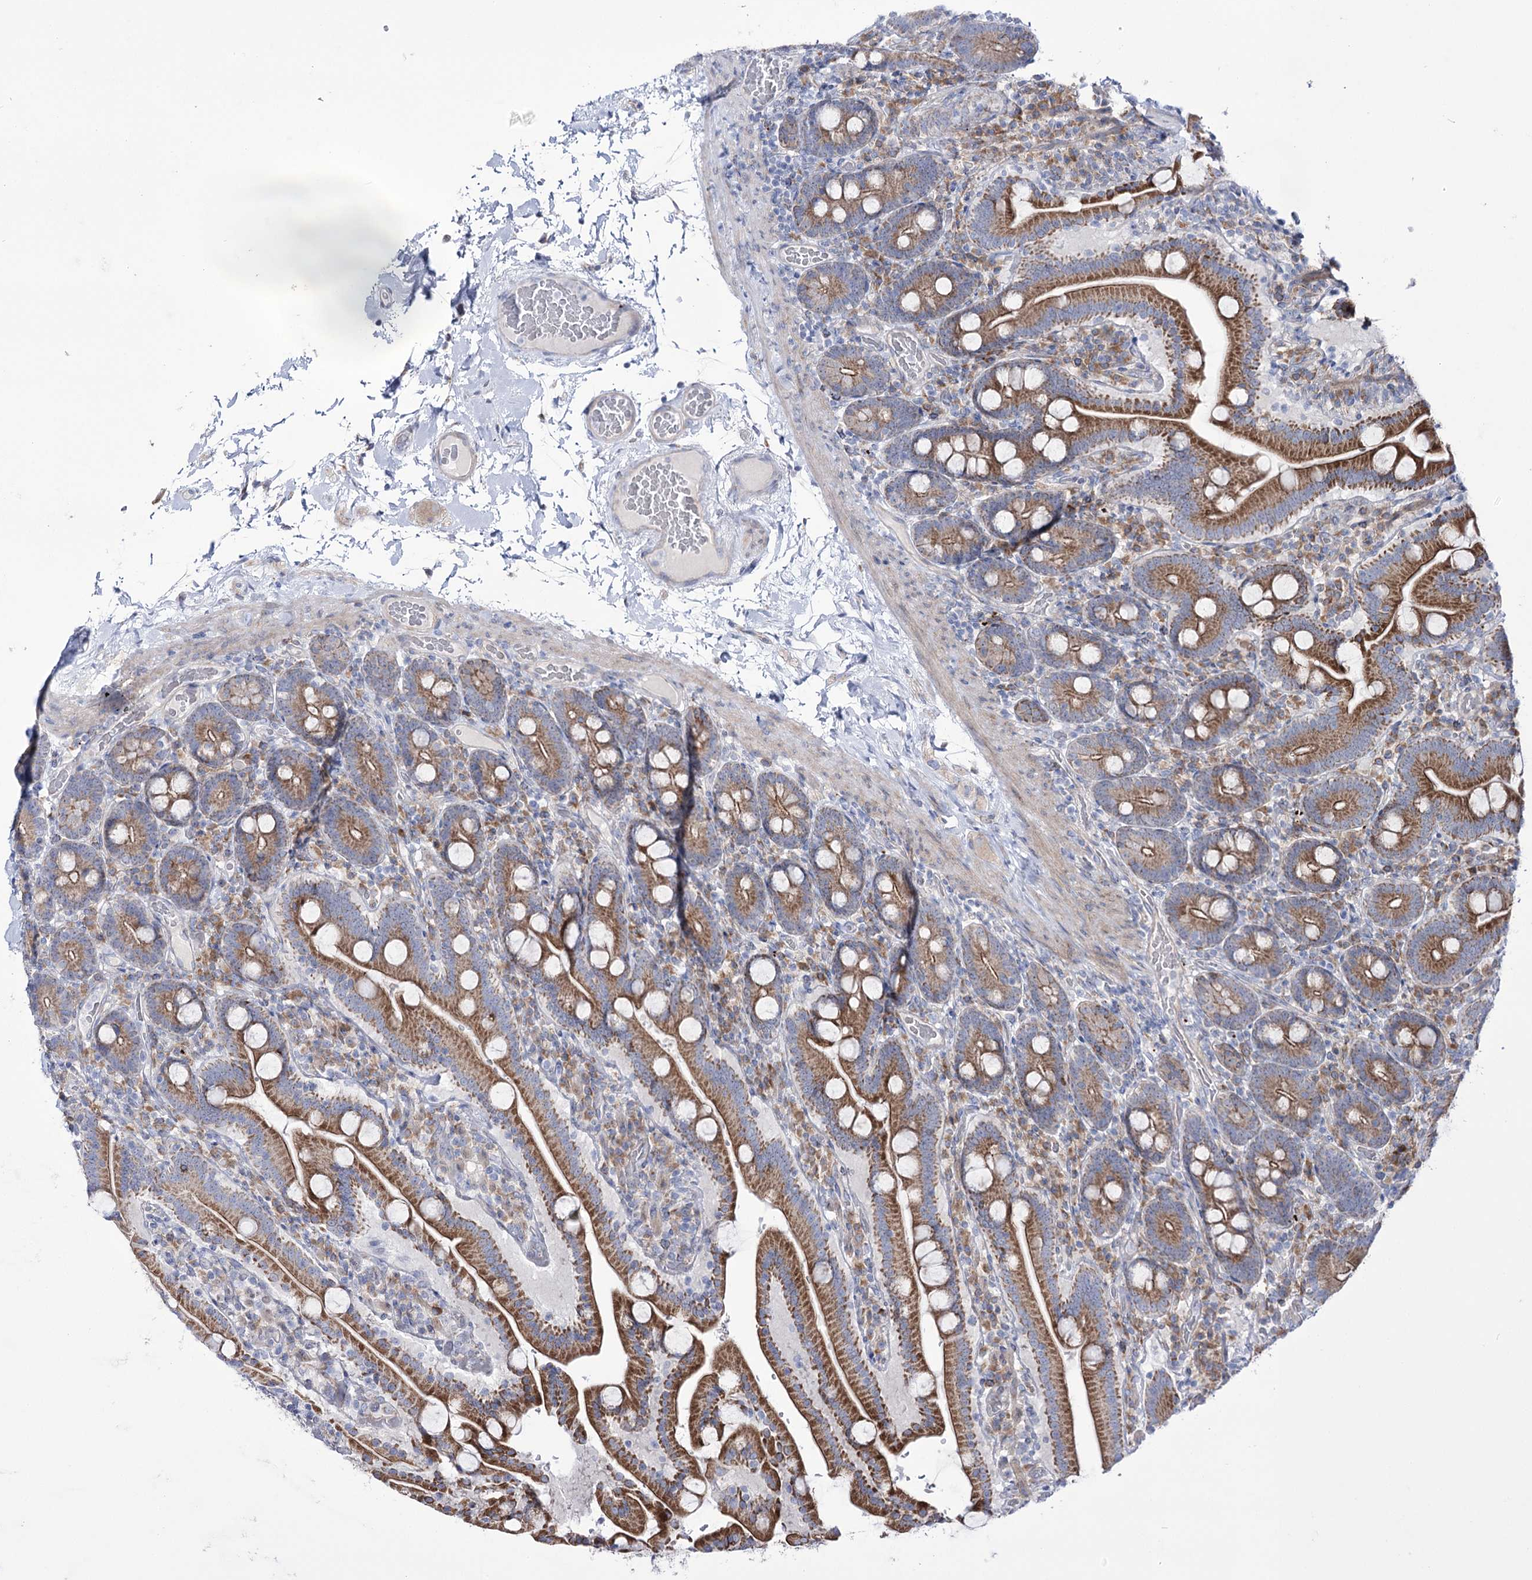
{"staining": {"intensity": "moderate", "quantity": ">75%", "location": "cytoplasmic/membranous"}, "tissue": "duodenum", "cell_type": "Glandular cells", "image_type": "normal", "snomed": [{"axis": "morphology", "description": "Normal tissue, NOS"}, {"axis": "topography", "description": "Duodenum"}], "caption": "Immunohistochemical staining of normal human duodenum exhibits >75% levels of moderate cytoplasmic/membranous protein staining in about >75% of glandular cells. Immunohistochemistry stains the protein in brown and the nuclei are stained blue.", "gene": "METTL5", "patient": {"sex": "male", "age": 55}}